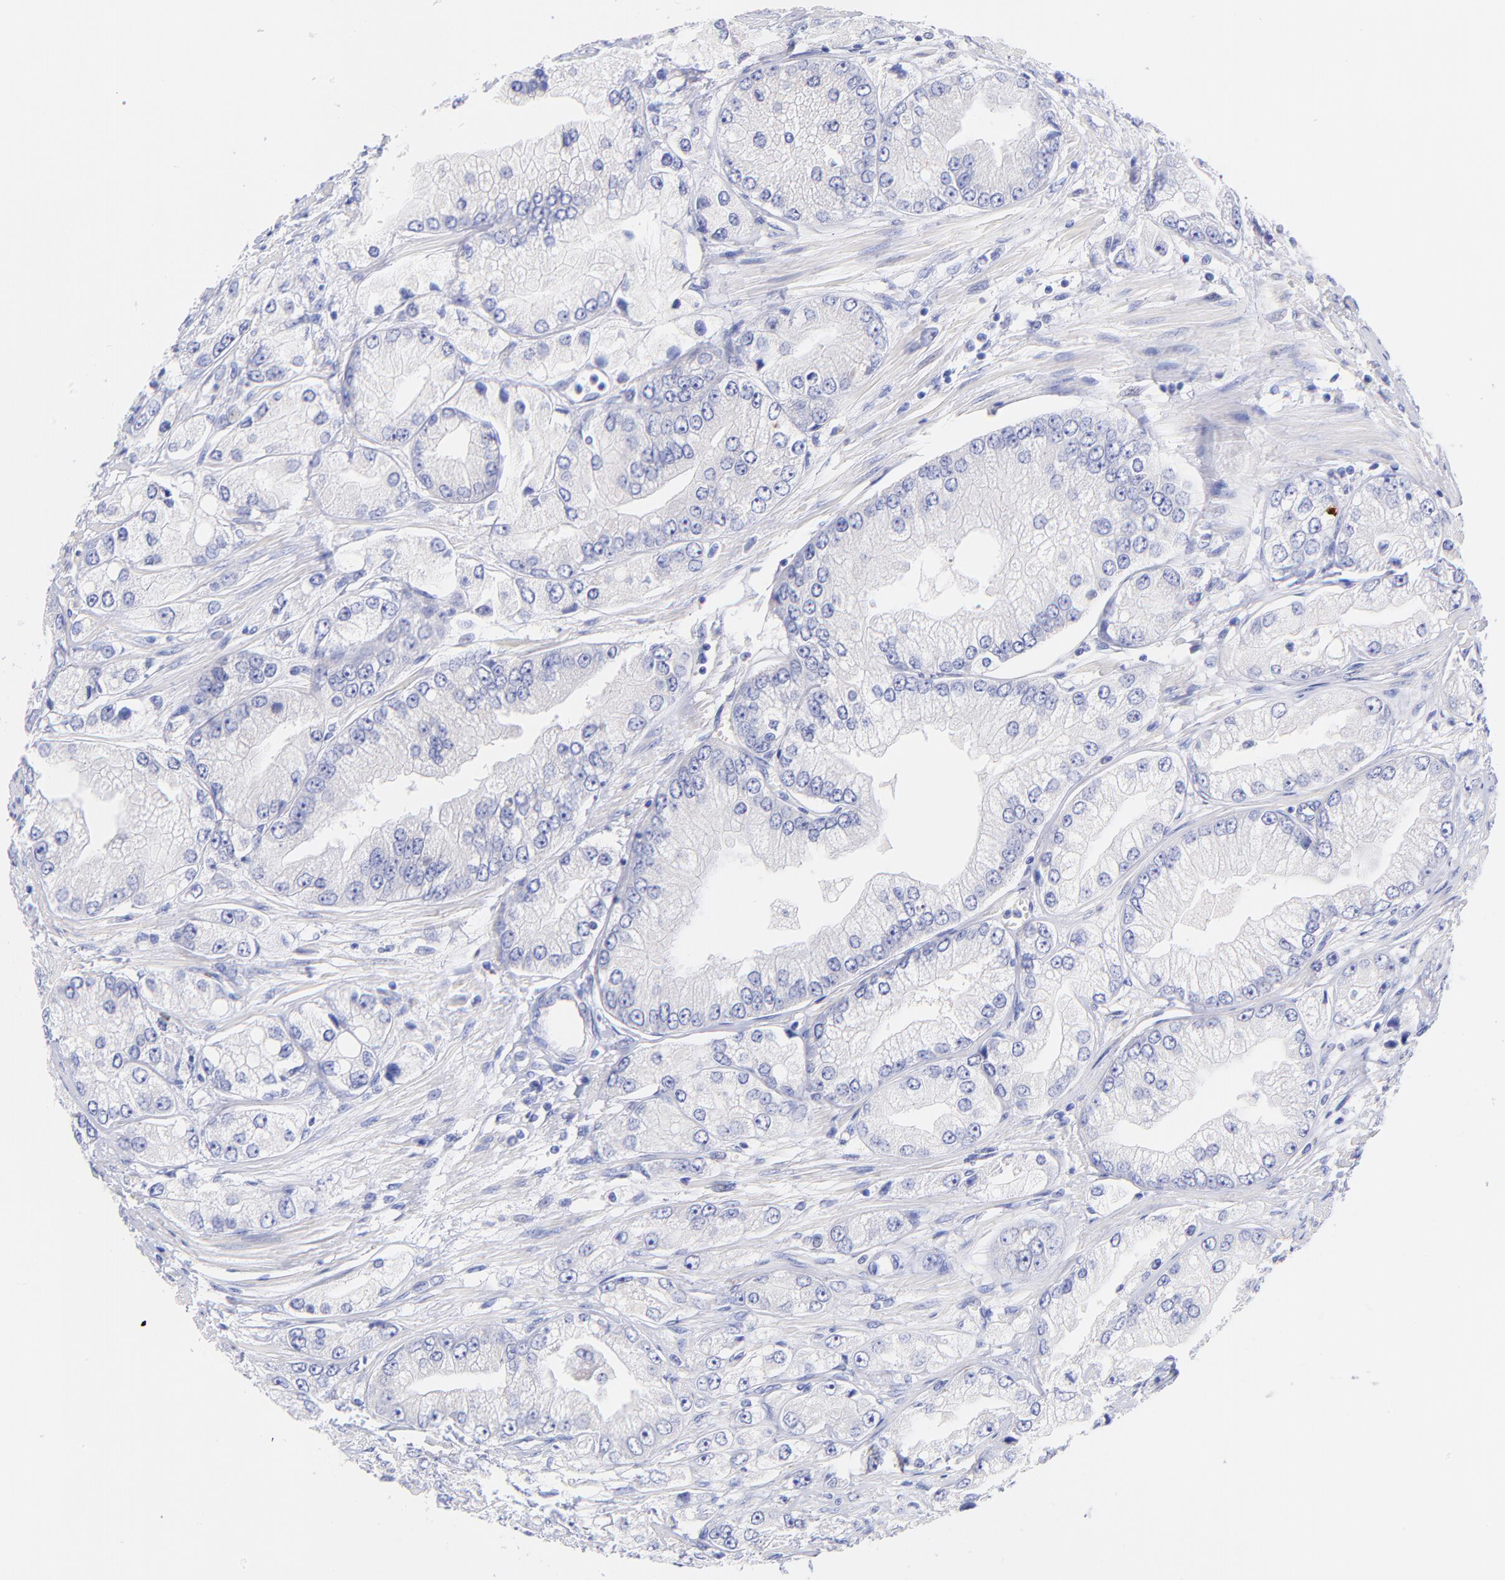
{"staining": {"intensity": "negative", "quantity": "none", "location": "none"}, "tissue": "prostate cancer", "cell_type": "Tumor cells", "image_type": "cancer", "snomed": [{"axis": "morphology", "description": "Adenocarcinoma, Medium grade"}, {"axis": "topography", "description": "Prostate"}], "caption": "The histopathology image displays no staining of tumor cells in prostate adenocarcinoma (medium-grade).", "gene": "GPHN", "patient": {"sex": "male", "age": 72}}